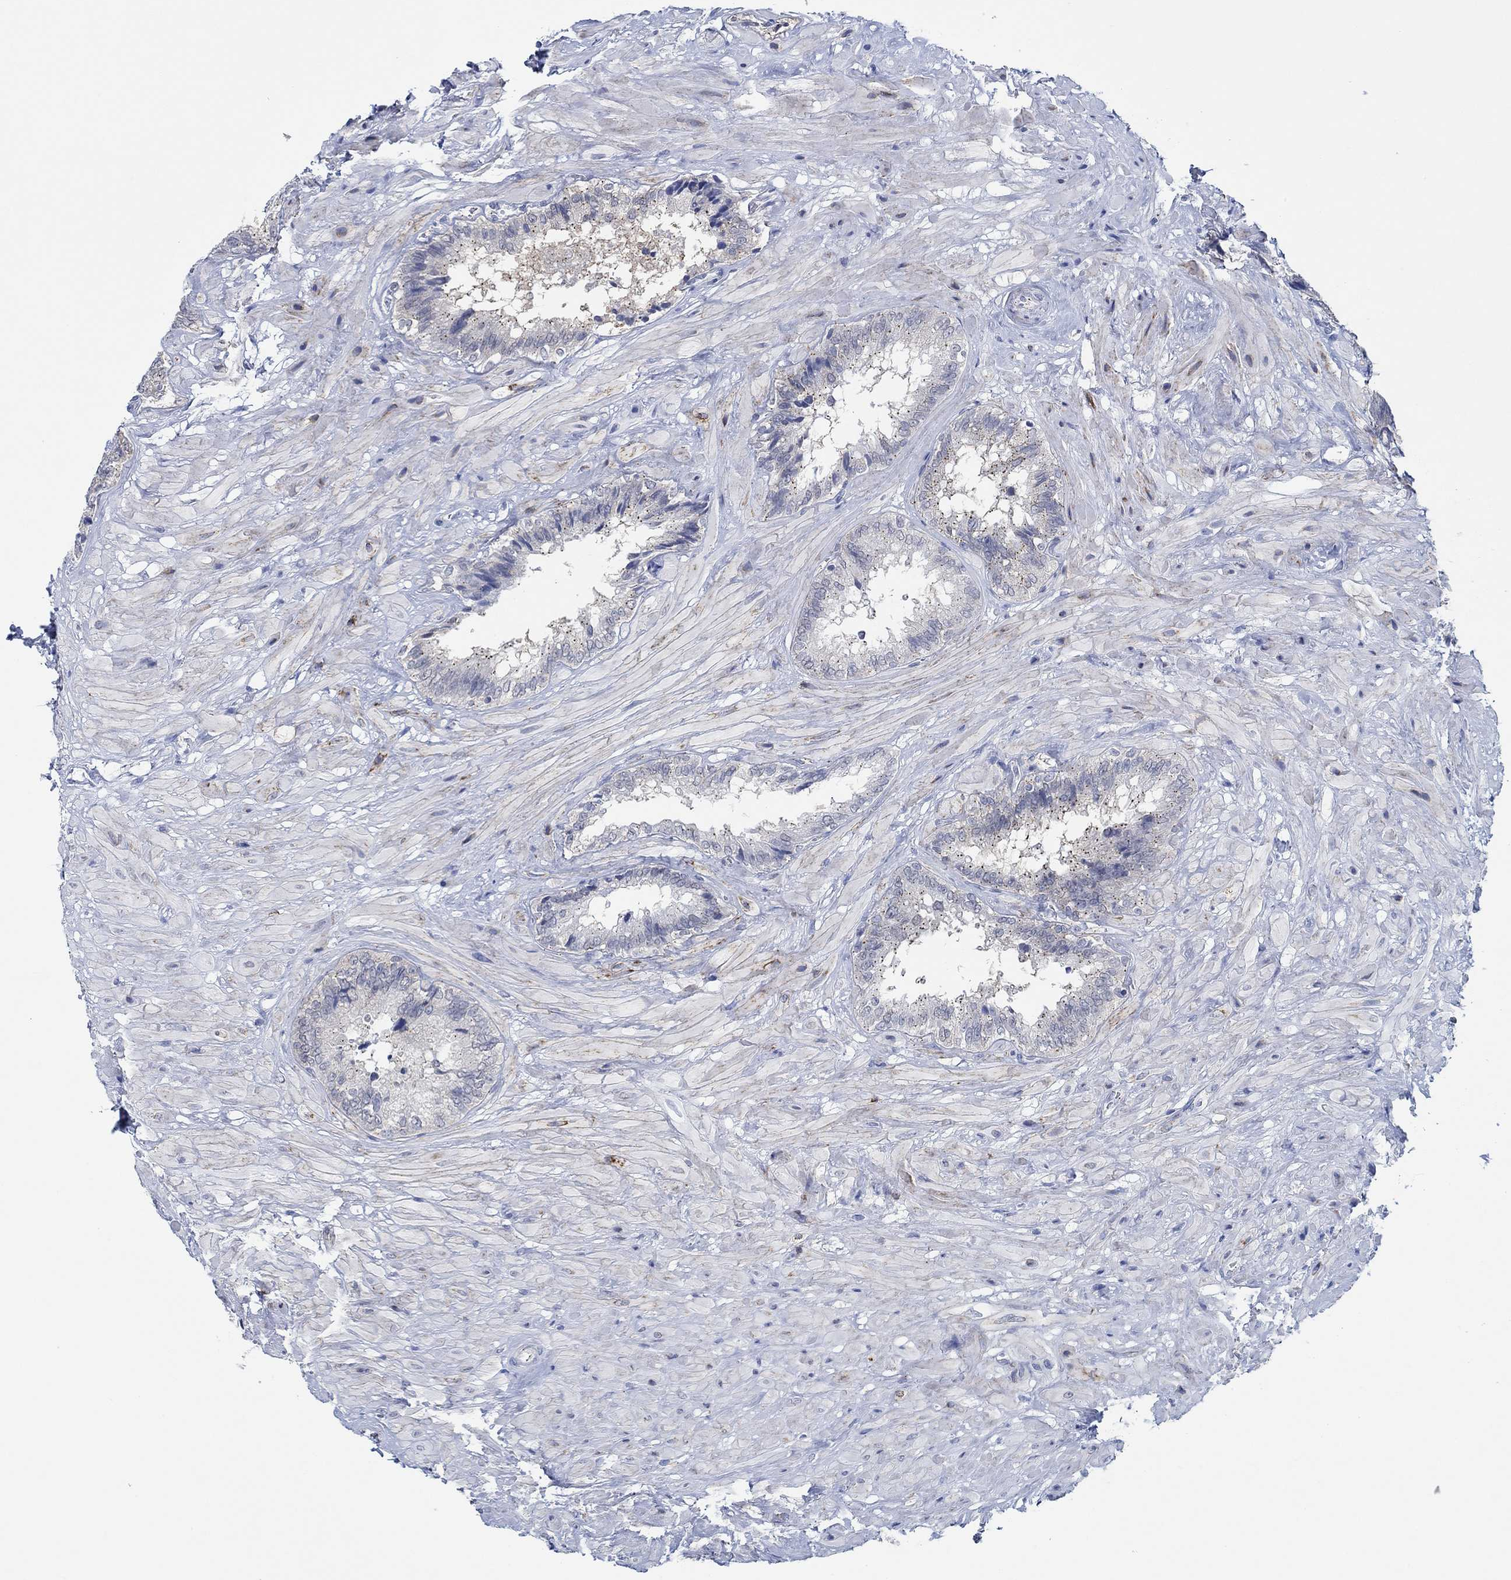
{"staining": {"intensity": "negative", "quantity": "none", "location": "none"}, "tissue": "seminal vesicle", "cell_type": "Glandular cells", "image_type": "normal", "snomed": [{"axis": "morphology", "description": "Normal tissue, NOS"}, {"axis": "topography", "description": "Seminal veicle"}], "caption": "IHC histopathology image of unremarkable human seminal vesicle stained for a protein (brown), which displays no expression in glandular cells.", "gene": "CPM", "patient": {"sex": "male", "age": 67}}